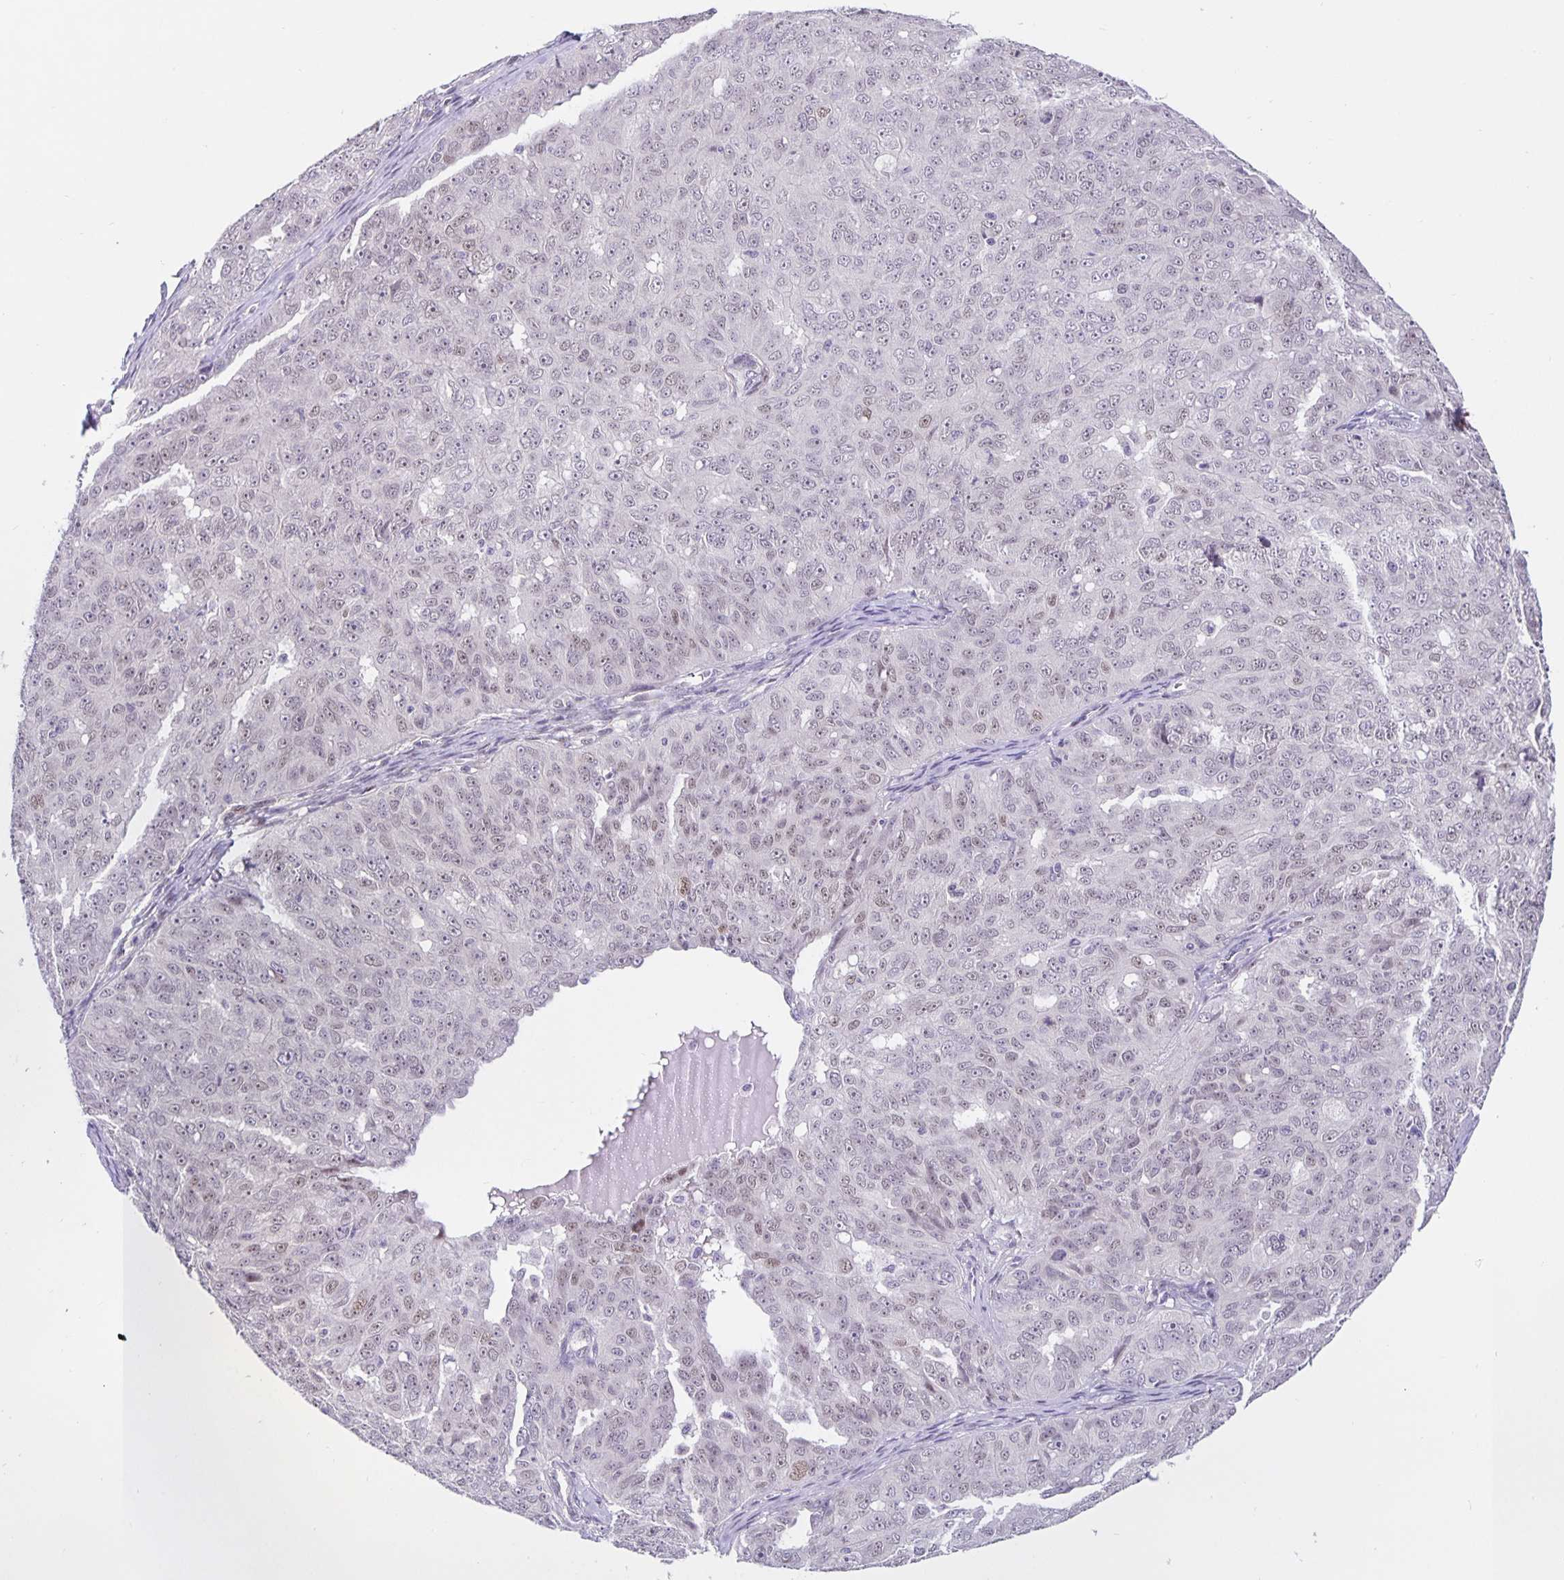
{"staining": {"intensity": "moderate", "quantity": "<25%", "location": "nuclear"}, "tissue": "ovarian cancer", "cell_type": "Tumor cells", "image_type": "cancer", "snomed": [{"axis": "morphology", "description": "Carcinoma, endometroid"}, {"axis": "topography", "description": "Ovary"}], "caption": "Ovarian cancer stained with DAB IHC shows low levels of moderate nuclear positivity in about <25% of tumor cells.", "gene": "FOSL2", "patient": {"sex": "female", "age": 70}}